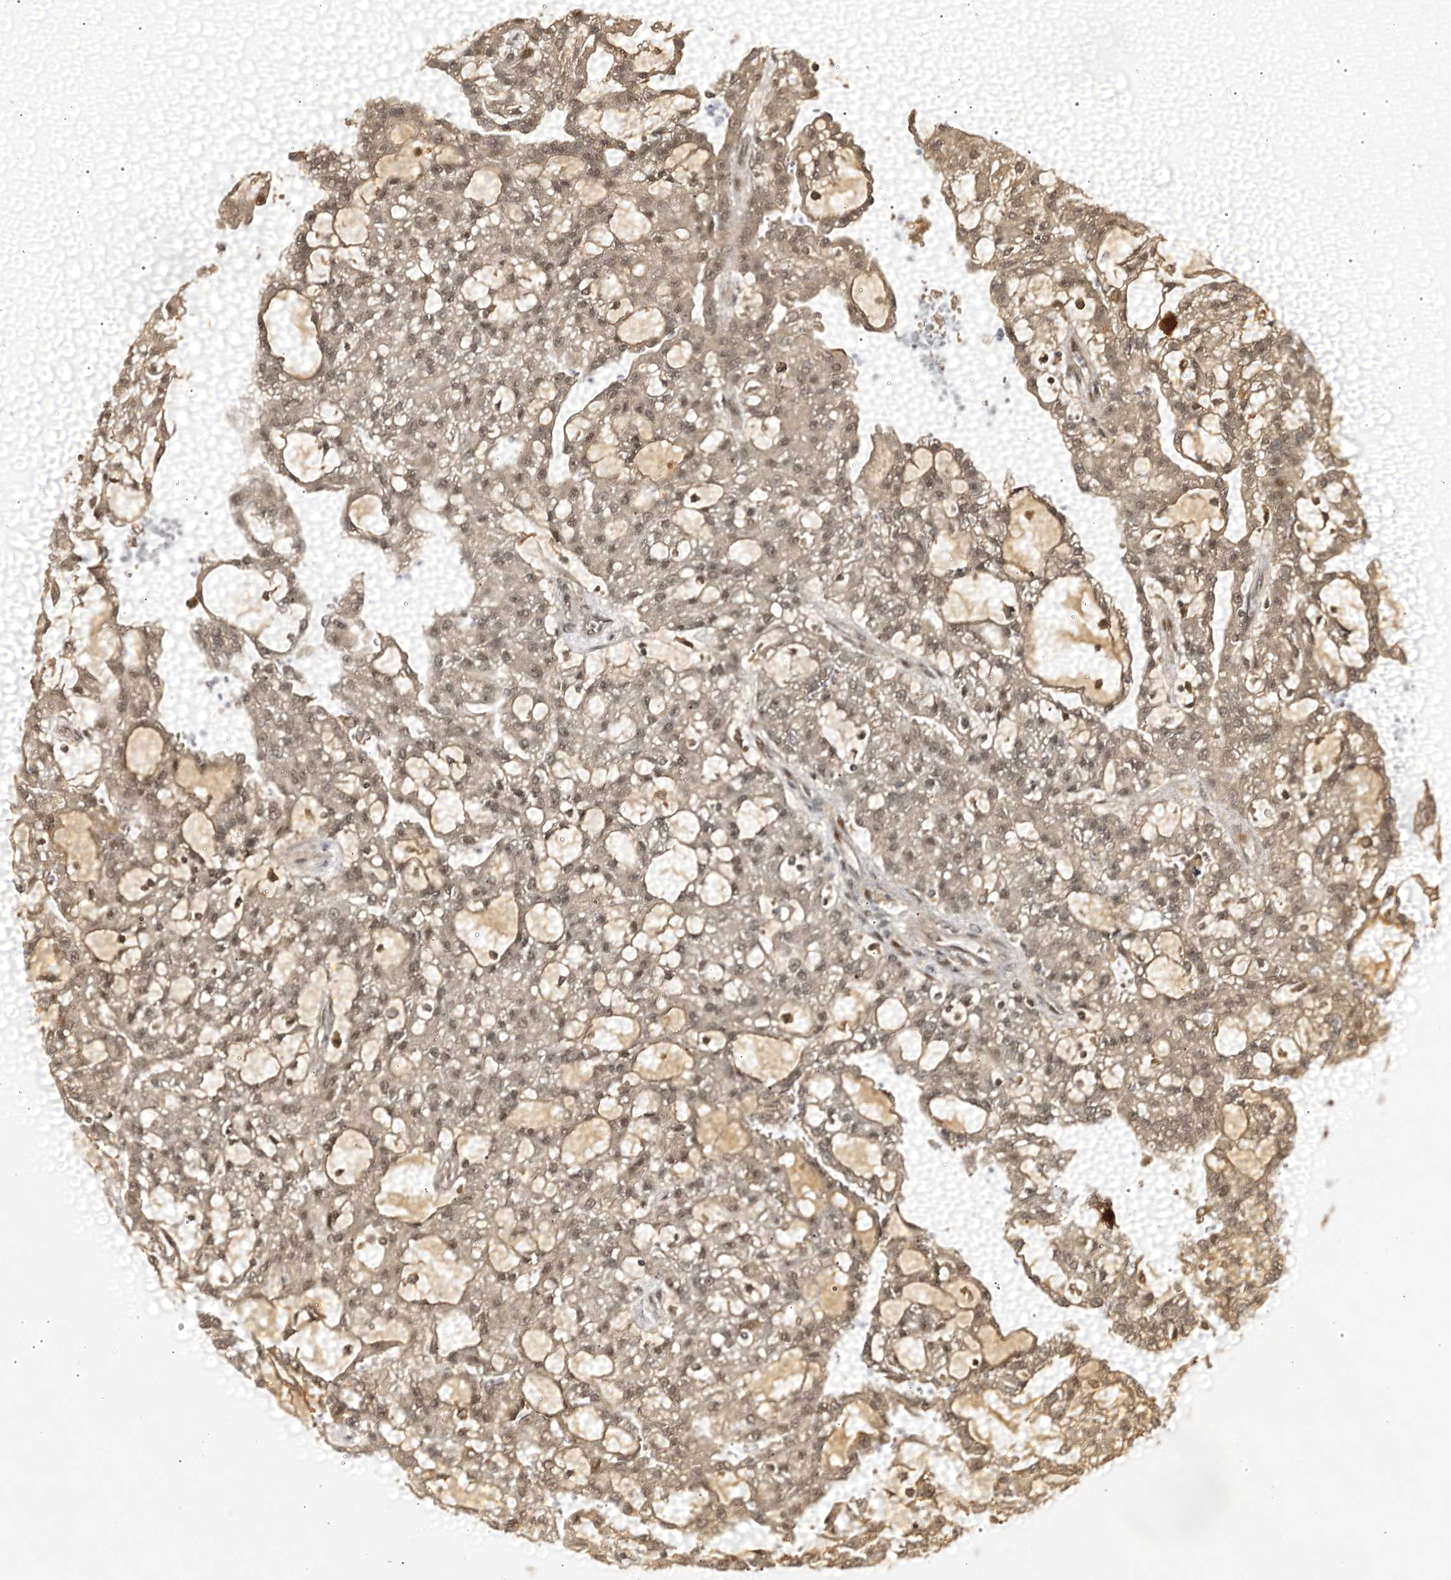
{"staining": {"intensity": "weak", "quantity": ">75%", "location": "cytoplasmic/membranous,nuclear"}, "tissue": "renal cancer", "cell_type": "Tumor cells", "image_type": "cancer", "snomed": [{"axis": "morphology", "description": "Adenocarcinoma, NOS"}, {"axis": "topography", "description": "Kidney"}], "caption": "The image shows immunohistochemical staining of renal cancer (adenocarcinoma). There is weak cytoplasmic/membranous and nuclear expression is identified in approximately >75% of tumor cells. (IHC, brightfield microscopy, high magnification).", "gene": "TRAPPC4", "patient": {"sex": "male", "age": 63}}